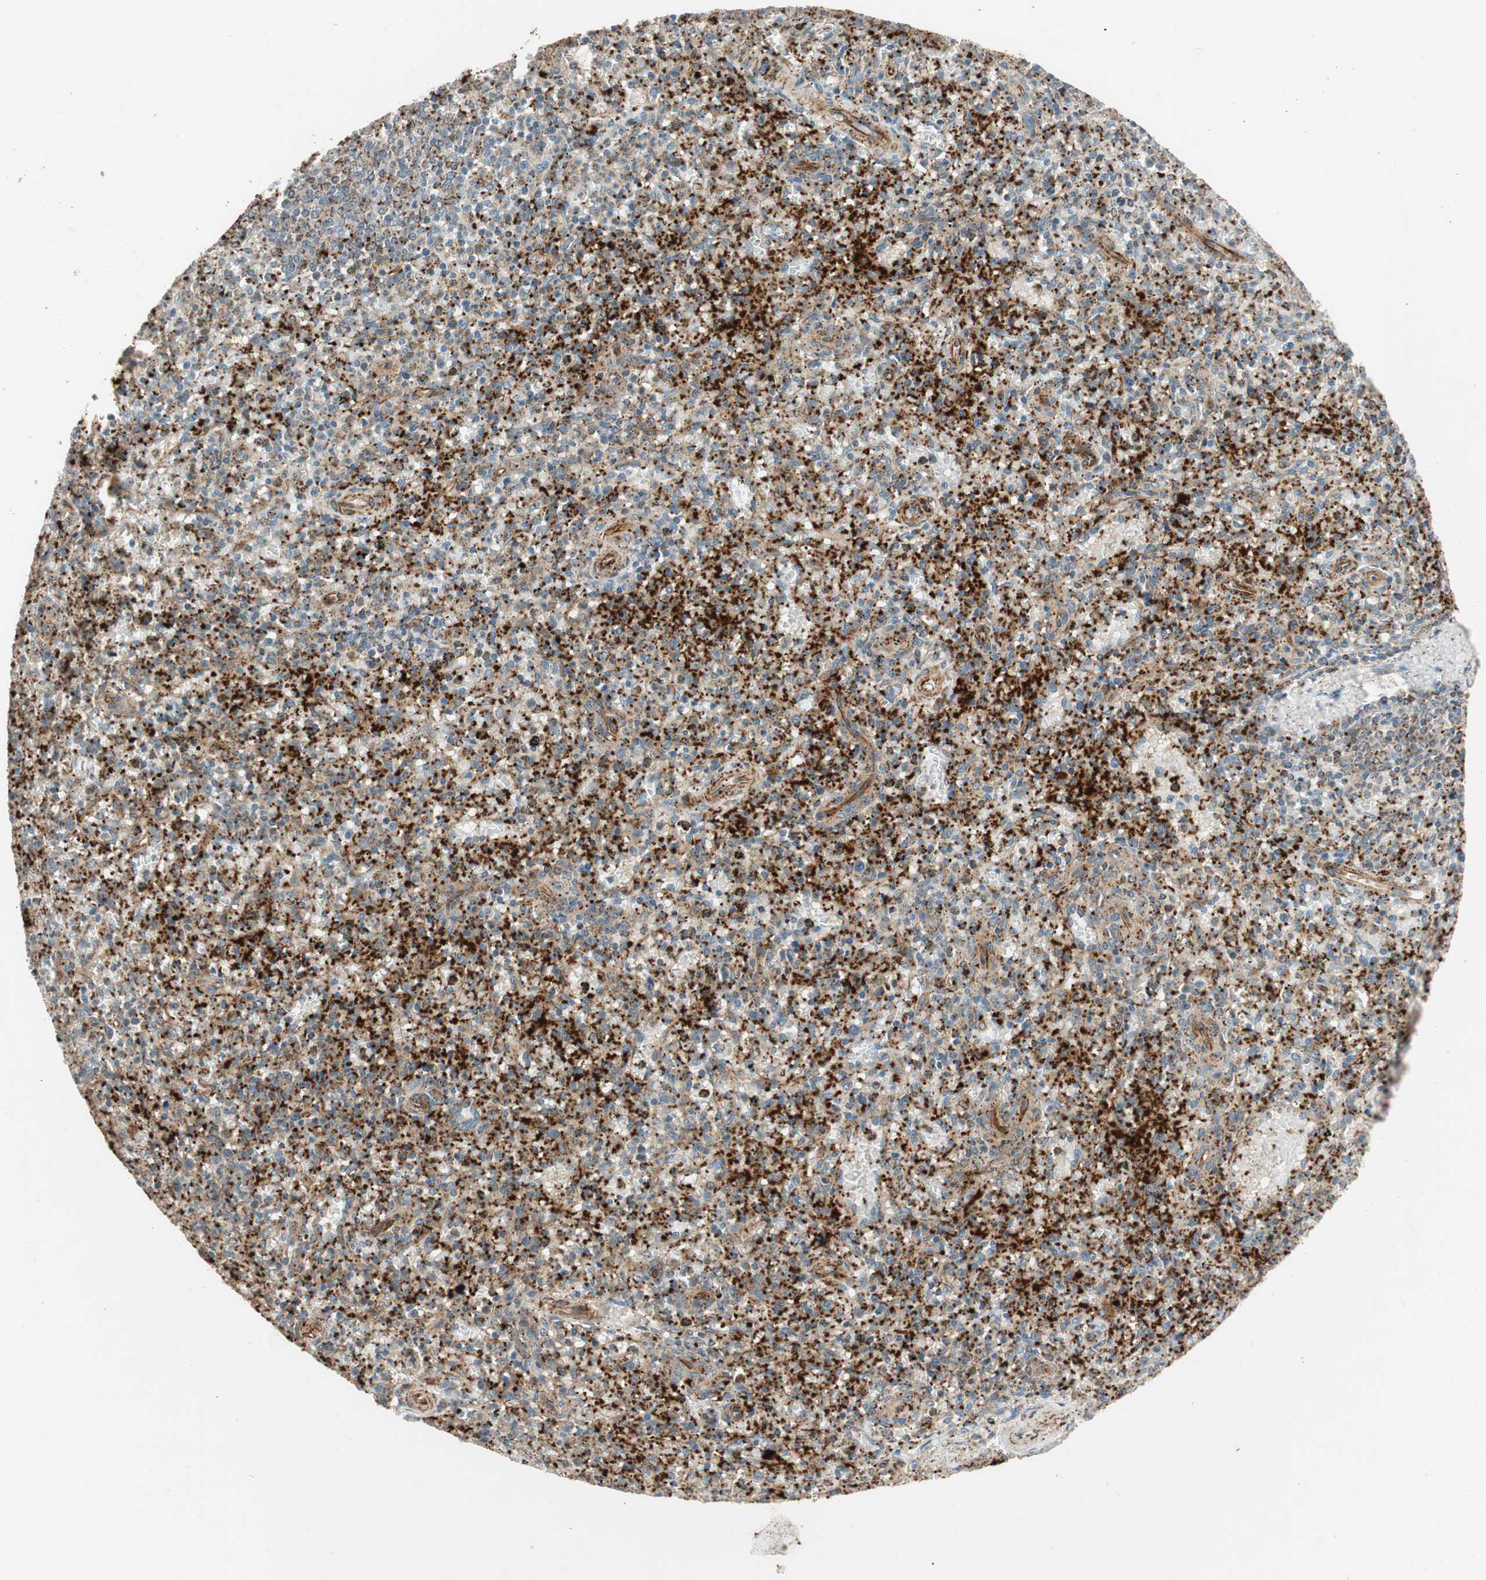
{"staining": {"intensity": "strong", "quantity": ">75%", "location": "cytoplasmic/membranous"}, "tissue": "spleen", "cell_type": "Cells in red pulp", "image_type": "normal", "snomed": [{"axis": "morphology", "description": "Normal tissue, NOS"}, {"axis": "topography", "description": "Spleen"}], "caption": "A photomicrograph showing strong cytoplasmic/membranous positivity in approximately >75% of cells in red pulp in unremarkable spleen, as visualized by brown immunohistochemical staining.", "gene": "AKAP1", "patient": {"sex": "male", "age": 72}}